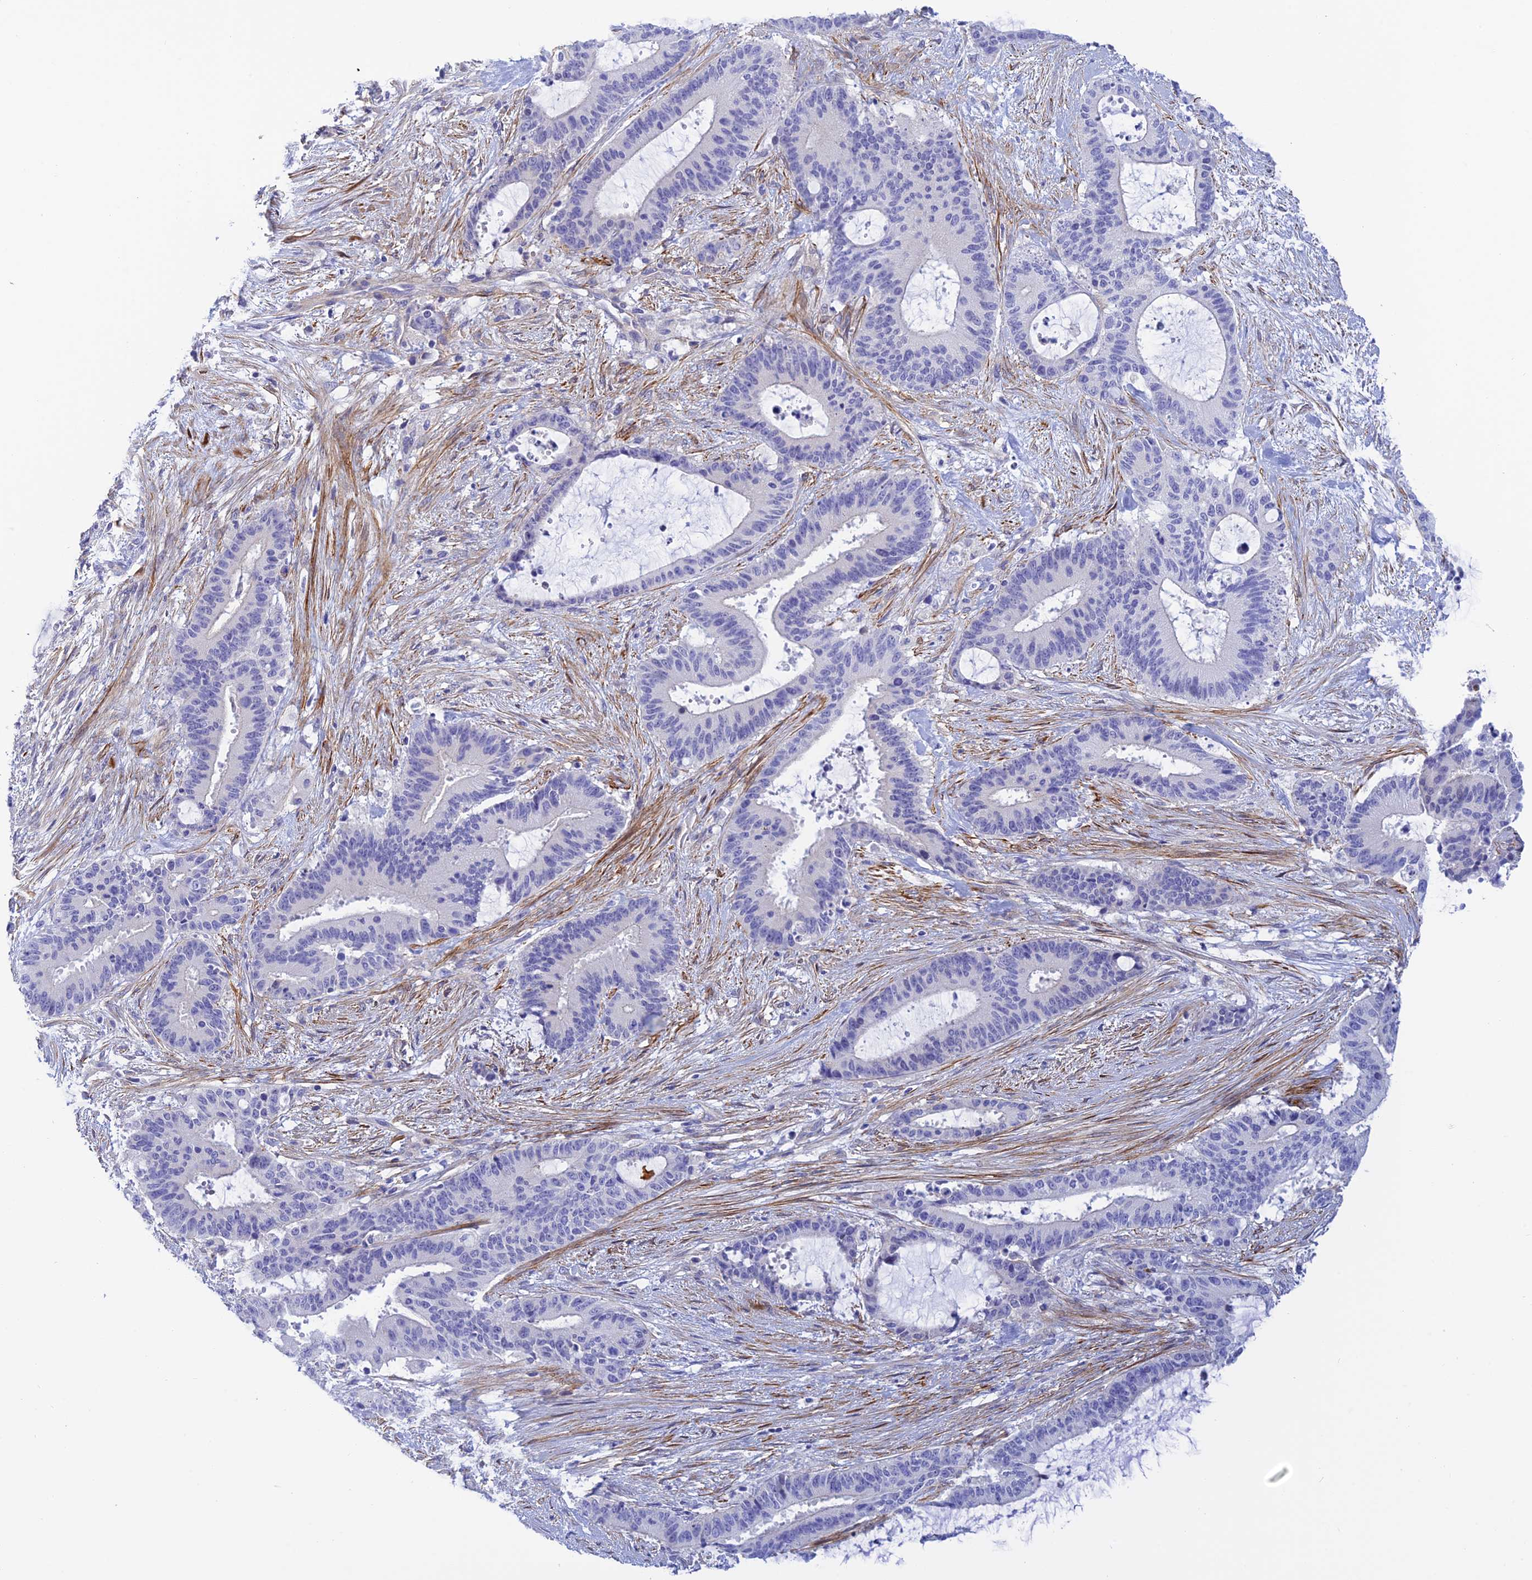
{"staining": {"intensity": "negative", "quantity": "none", "location": "none"}, "tissue": "liver cancer", "cell_type": "Tumor cells", "image_type": "cancer", "snomed": [{"axis": "morphology", "description": "Normal tissue, NOS"}, {"axis": "morphology", "description": "Cholangiocarcinoma"}, {"axis": "topography", "description": "Liver"}, {"axis": "topography", "description": "Peripheral nerve tissue"}], "caption": "The photomicrograph reveals no significant expression in tumor cells of liver cancer (cholangiocarcinoma).", "gene": "ZDHHC16", "patient": {"sex": "female", "age": 73}}